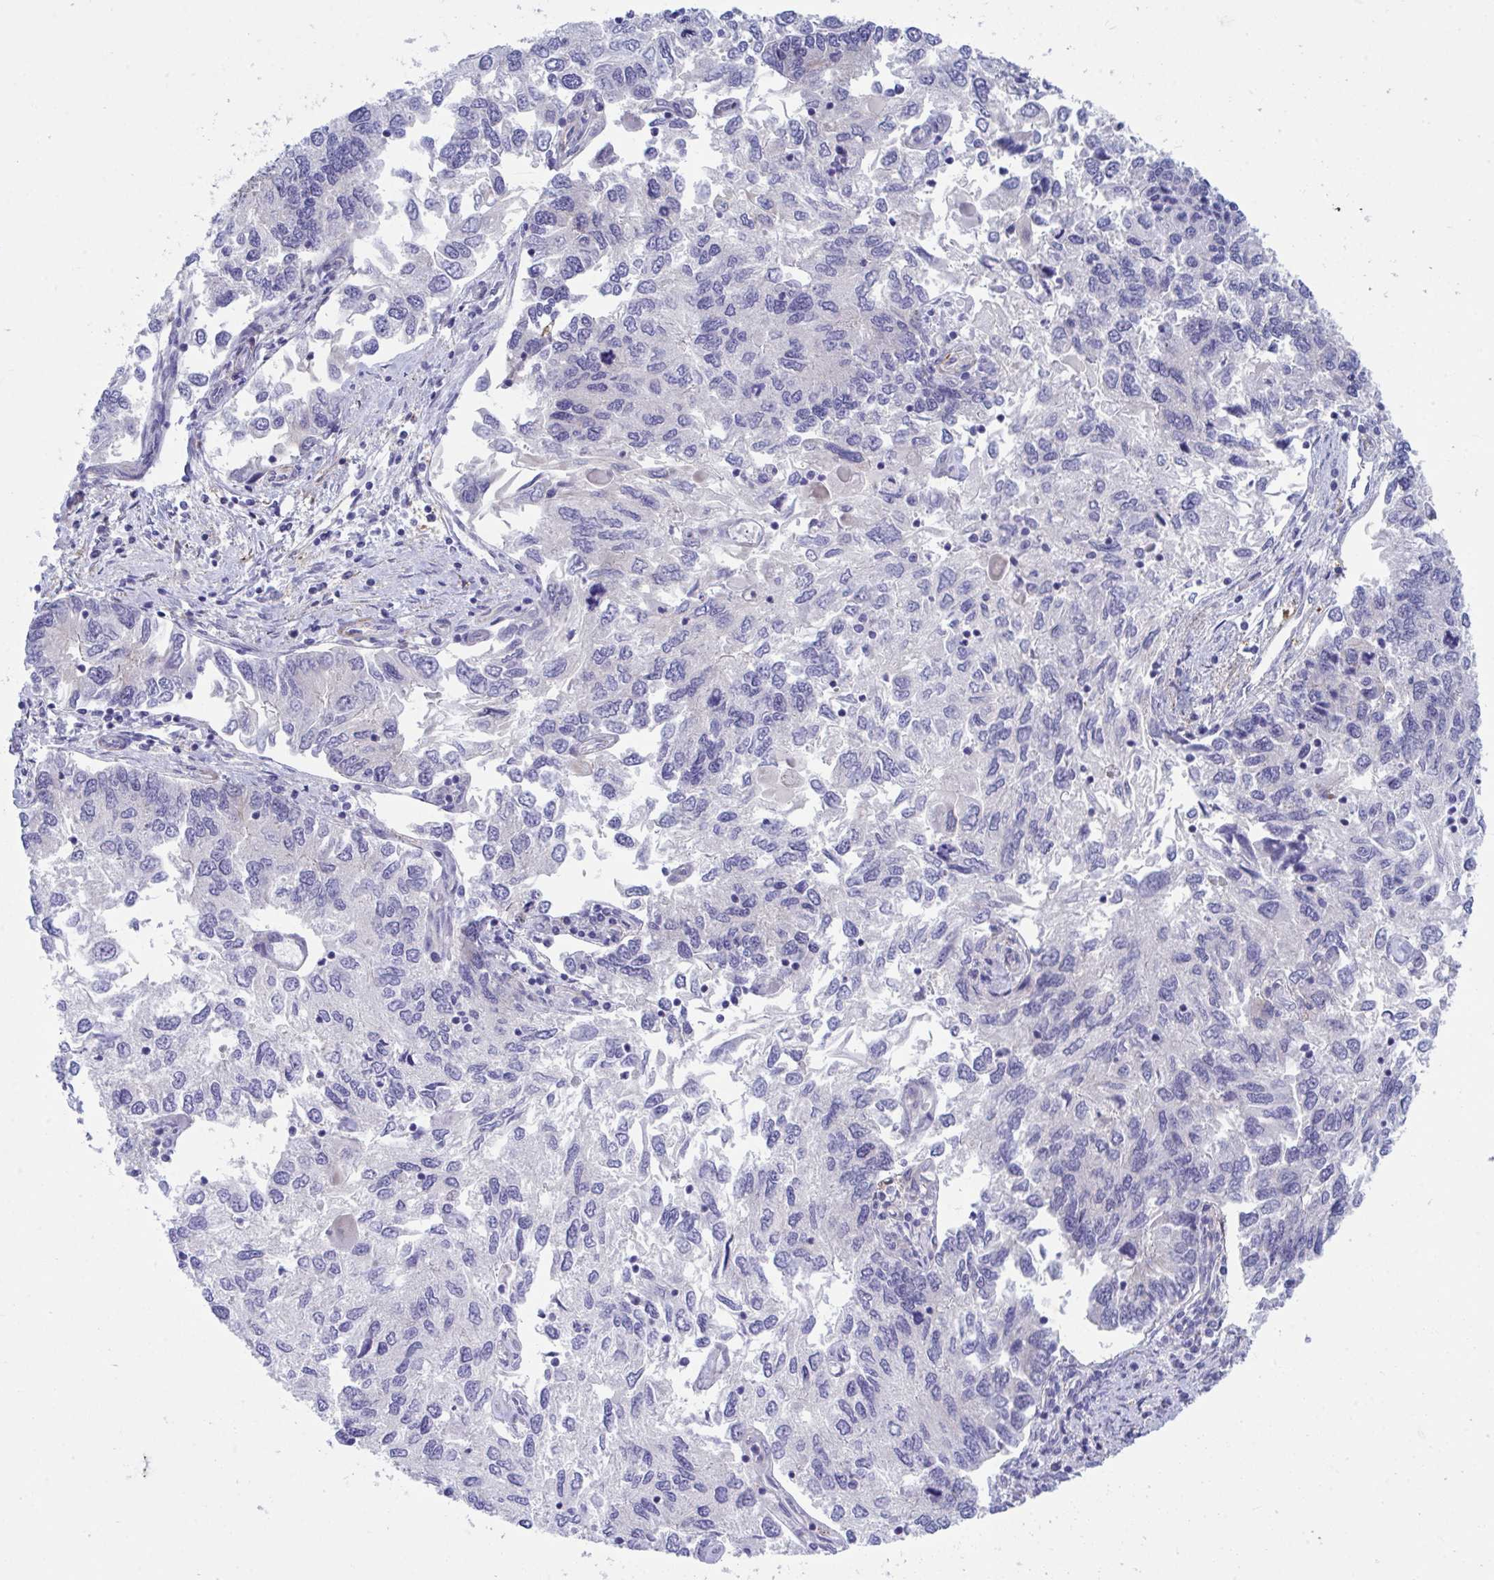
{"staining": {"intensity": "weak", "quantity": "<25%", "location": "cytoplasmic/membranous"}, "tissue": "endometrial cancer", "cell_type": "Tumor cells", "image_type": "cancer", "snomed": [{"axis": "morphology", "description": "Carcinoma, NOS"}, {"axis": "topography", "description": "Uterus"}], "caption": "Endometrial cancer was stained to show a protein in brown. There is no significant positivity in tumor cells.", "gene": "CENPQ", "patient": {"sex": "female", "age": 76}}